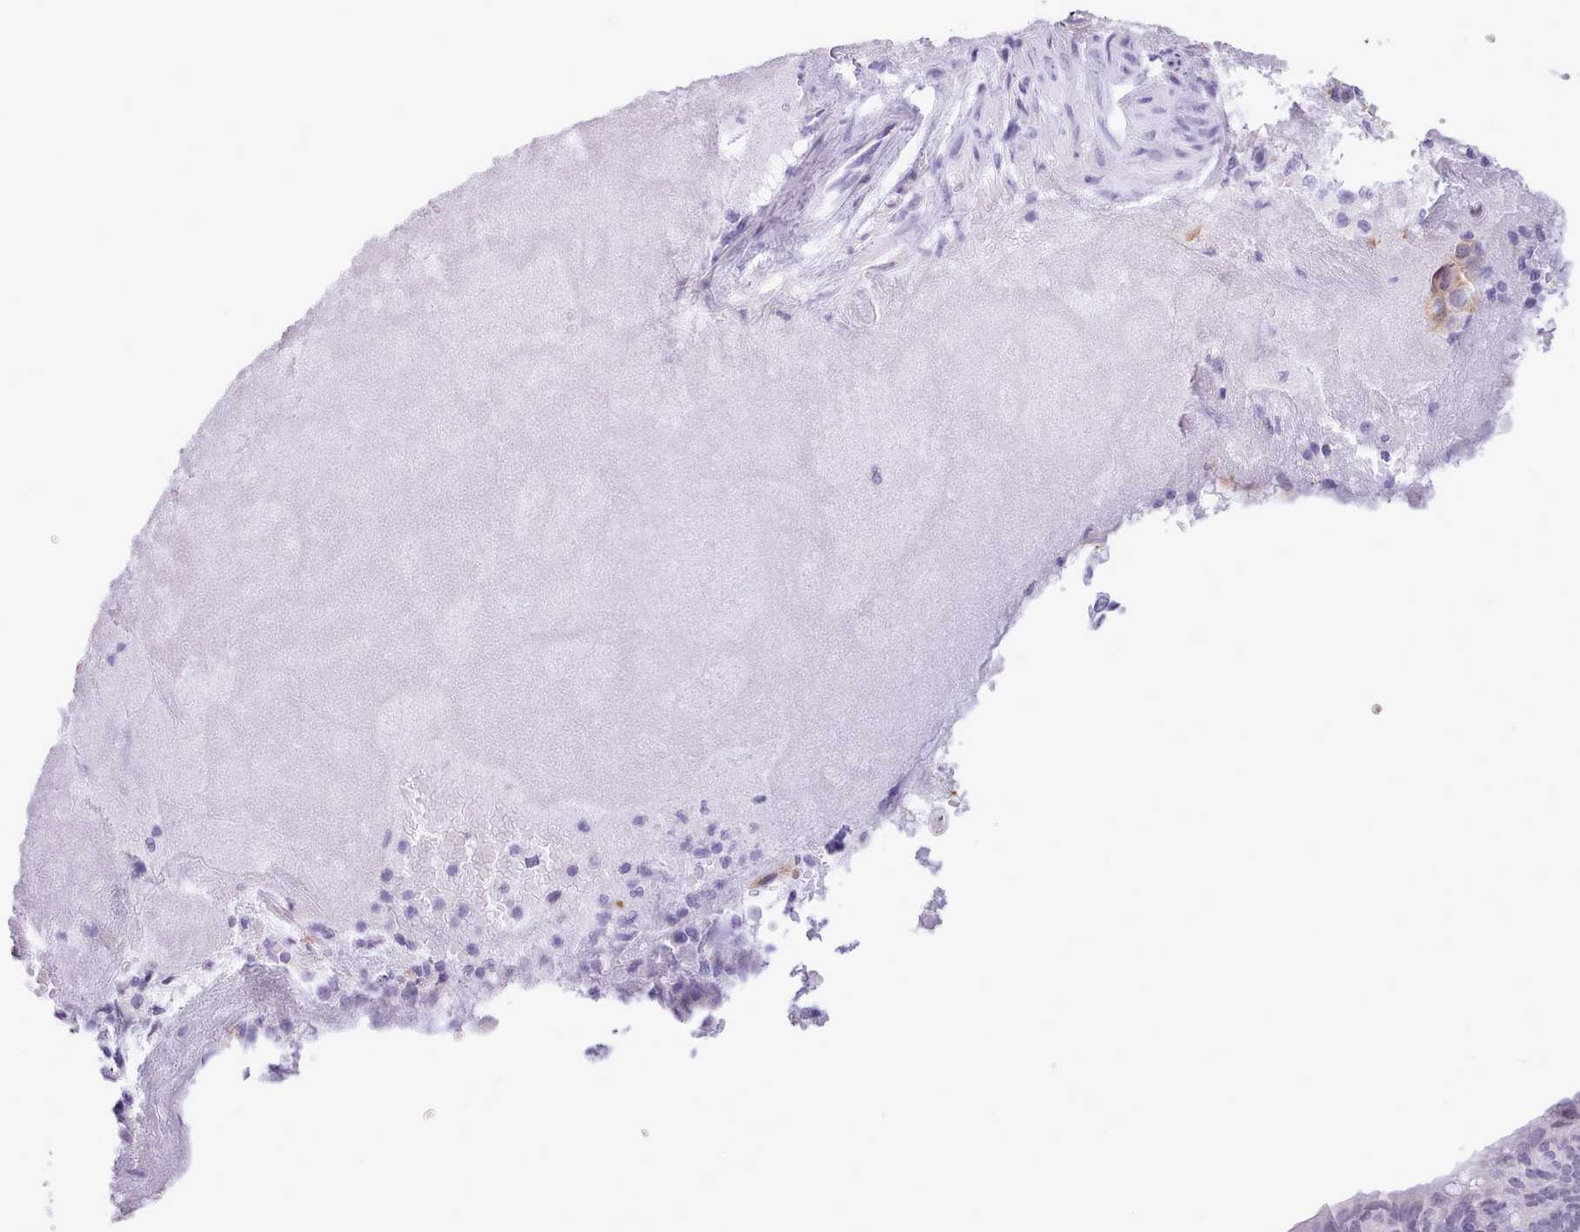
{"staining": {"intensity": "negative", "quantity": "none", "location": "none"}, "tissue": "endometrial cancer", "cell_type": "Tumor cells", "image_type": "cancer", "snomed": [{"axis": "morphology", "description": "Adenocarcinoma, NOS"}, {"axis": "topography", "description": "Endometrium"}], "caption": "Photomicrograph shows no protein staining in tumor cells of endometrial cancer (adenocarcinoma) tissue.", "gene": "FBXO48", "patient": {"sex": "female", "age": 49}}